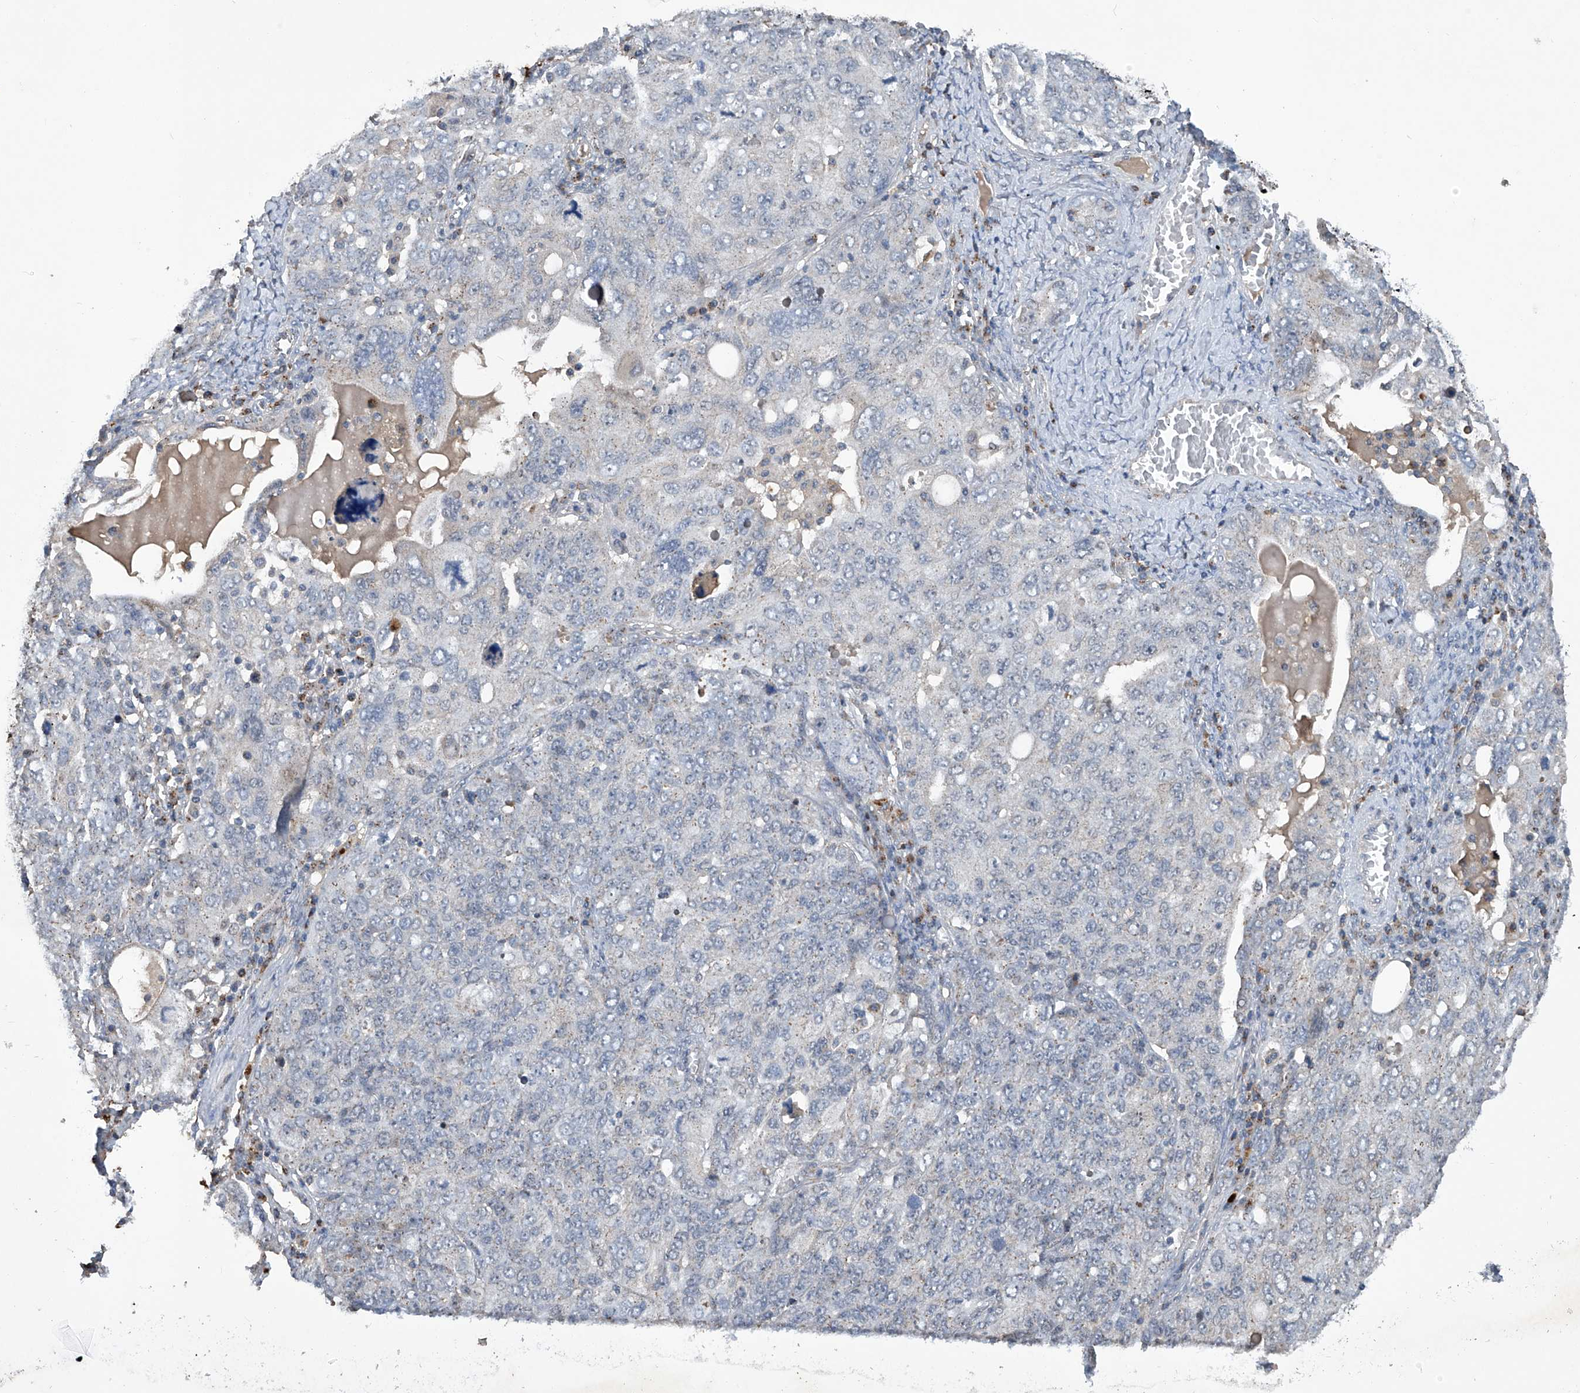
{"staining": {"intensity": "negative", "quantity": "none", "location": "none"}, "tissue": "ovarian cancer", "cell_type": "Tumor cells", "image_type": "cancer", "snomed": [{"axis": "morphology", "description": "Carcinoma, endometroid"}, {"axis": "topography", "description": "Ovary"}], "caption": "Image shows no significant protein expression in tumor cells of ovarian endometroid carcinoma.", "gene": "PCSK5", "patient": {"sex": "female", "age": 62}}